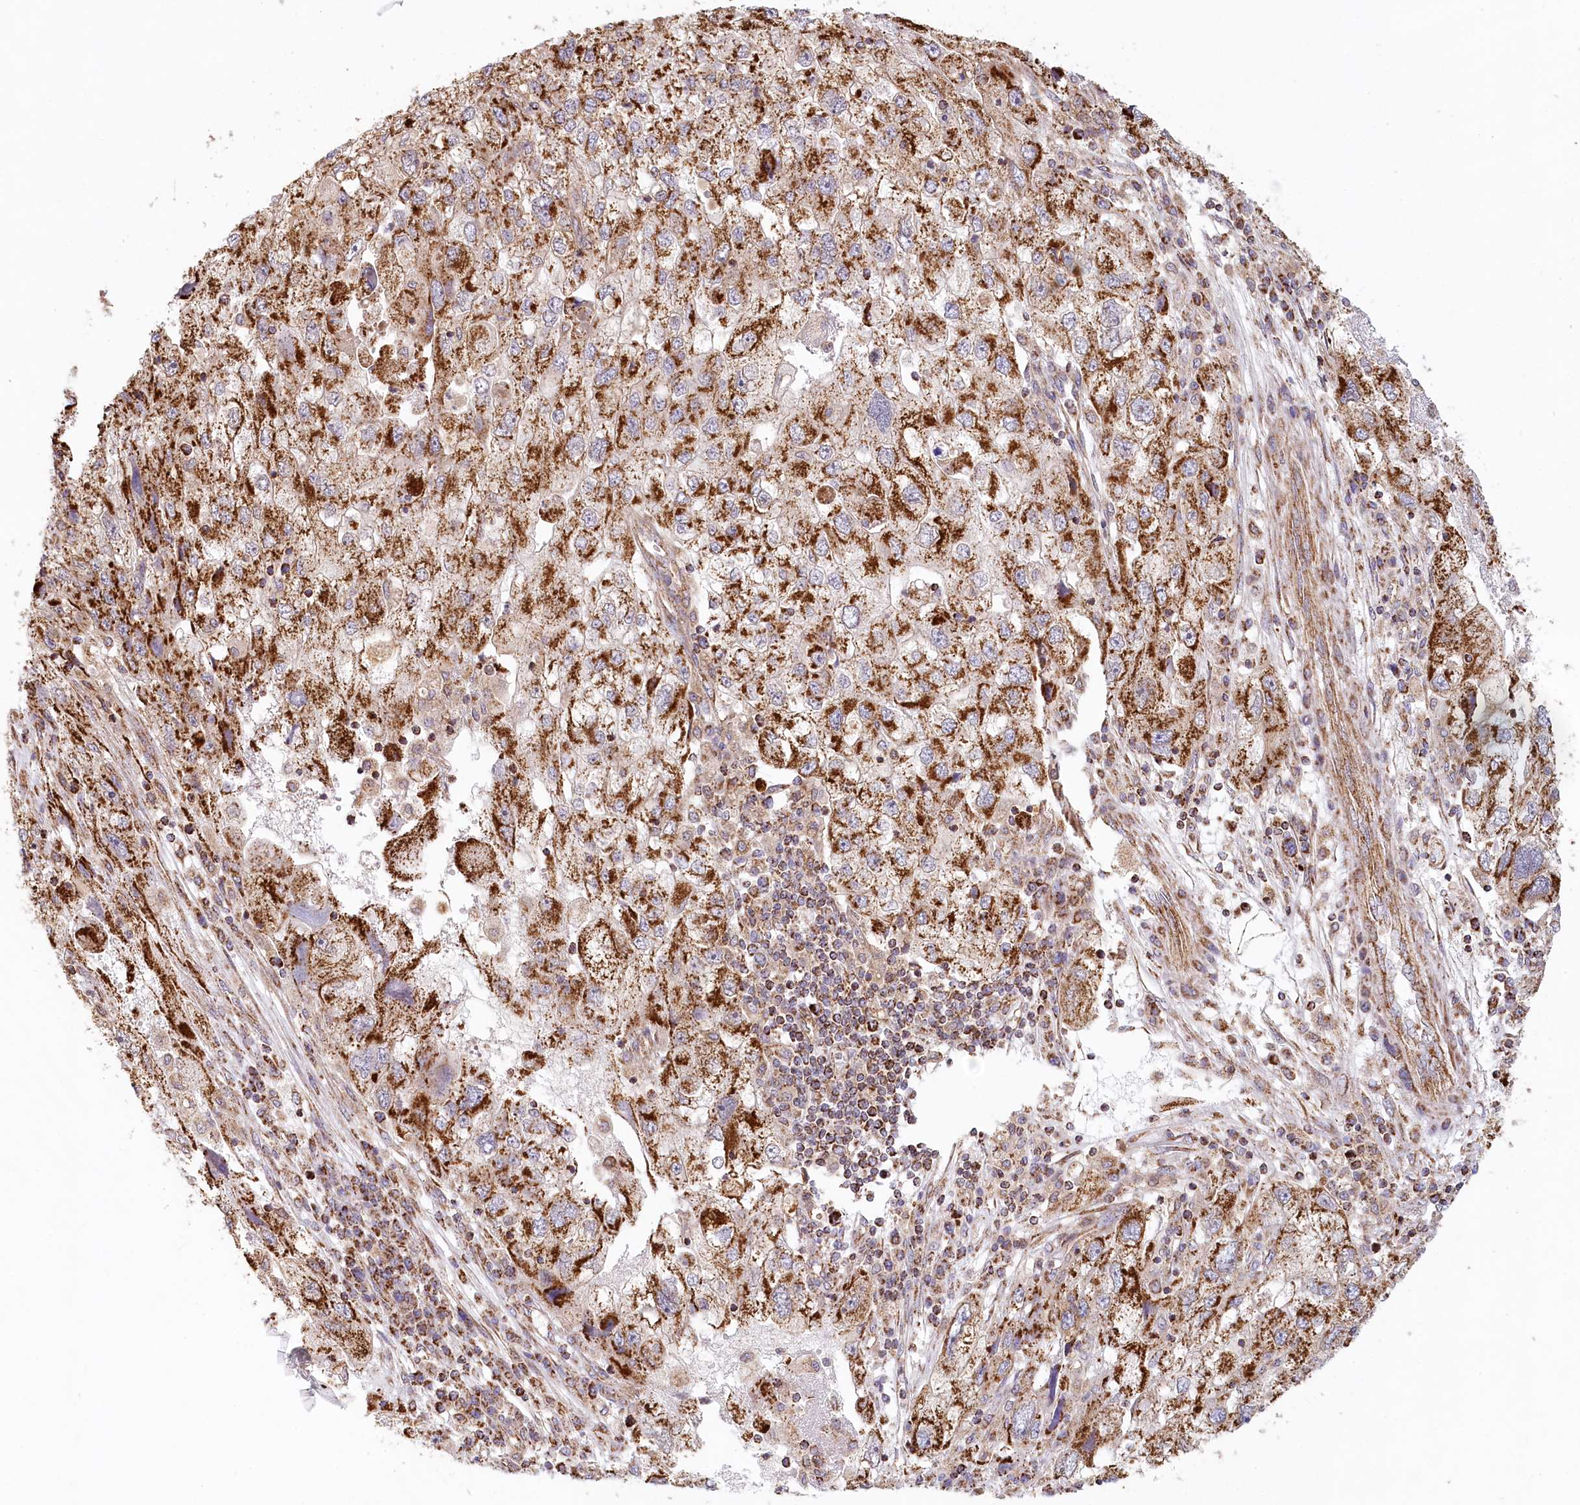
{"staining": {"intensity": "strong", "quantity": ">75%", "location": "cytoplasmic/membranous"}, "tissue": "endometrial cancer", "cell_type": "Tumor cells", "image_type": "cancer", "snomed": [{"axis": "morphology", "description": "Adenocarcinoma, NOS"}, {"axis": "topography", "description": "Endometrium"}], "caption": "DAB (3,3'-diaminobenzidine) immunohistochemical staining of adenocarcinoma (endometrial) exhibits strong cytoplasmic/membranous protein positivity in about >75% of tumor cells.", "gene": "UMPS", "patient": {"sex": "female", "age": 49}}